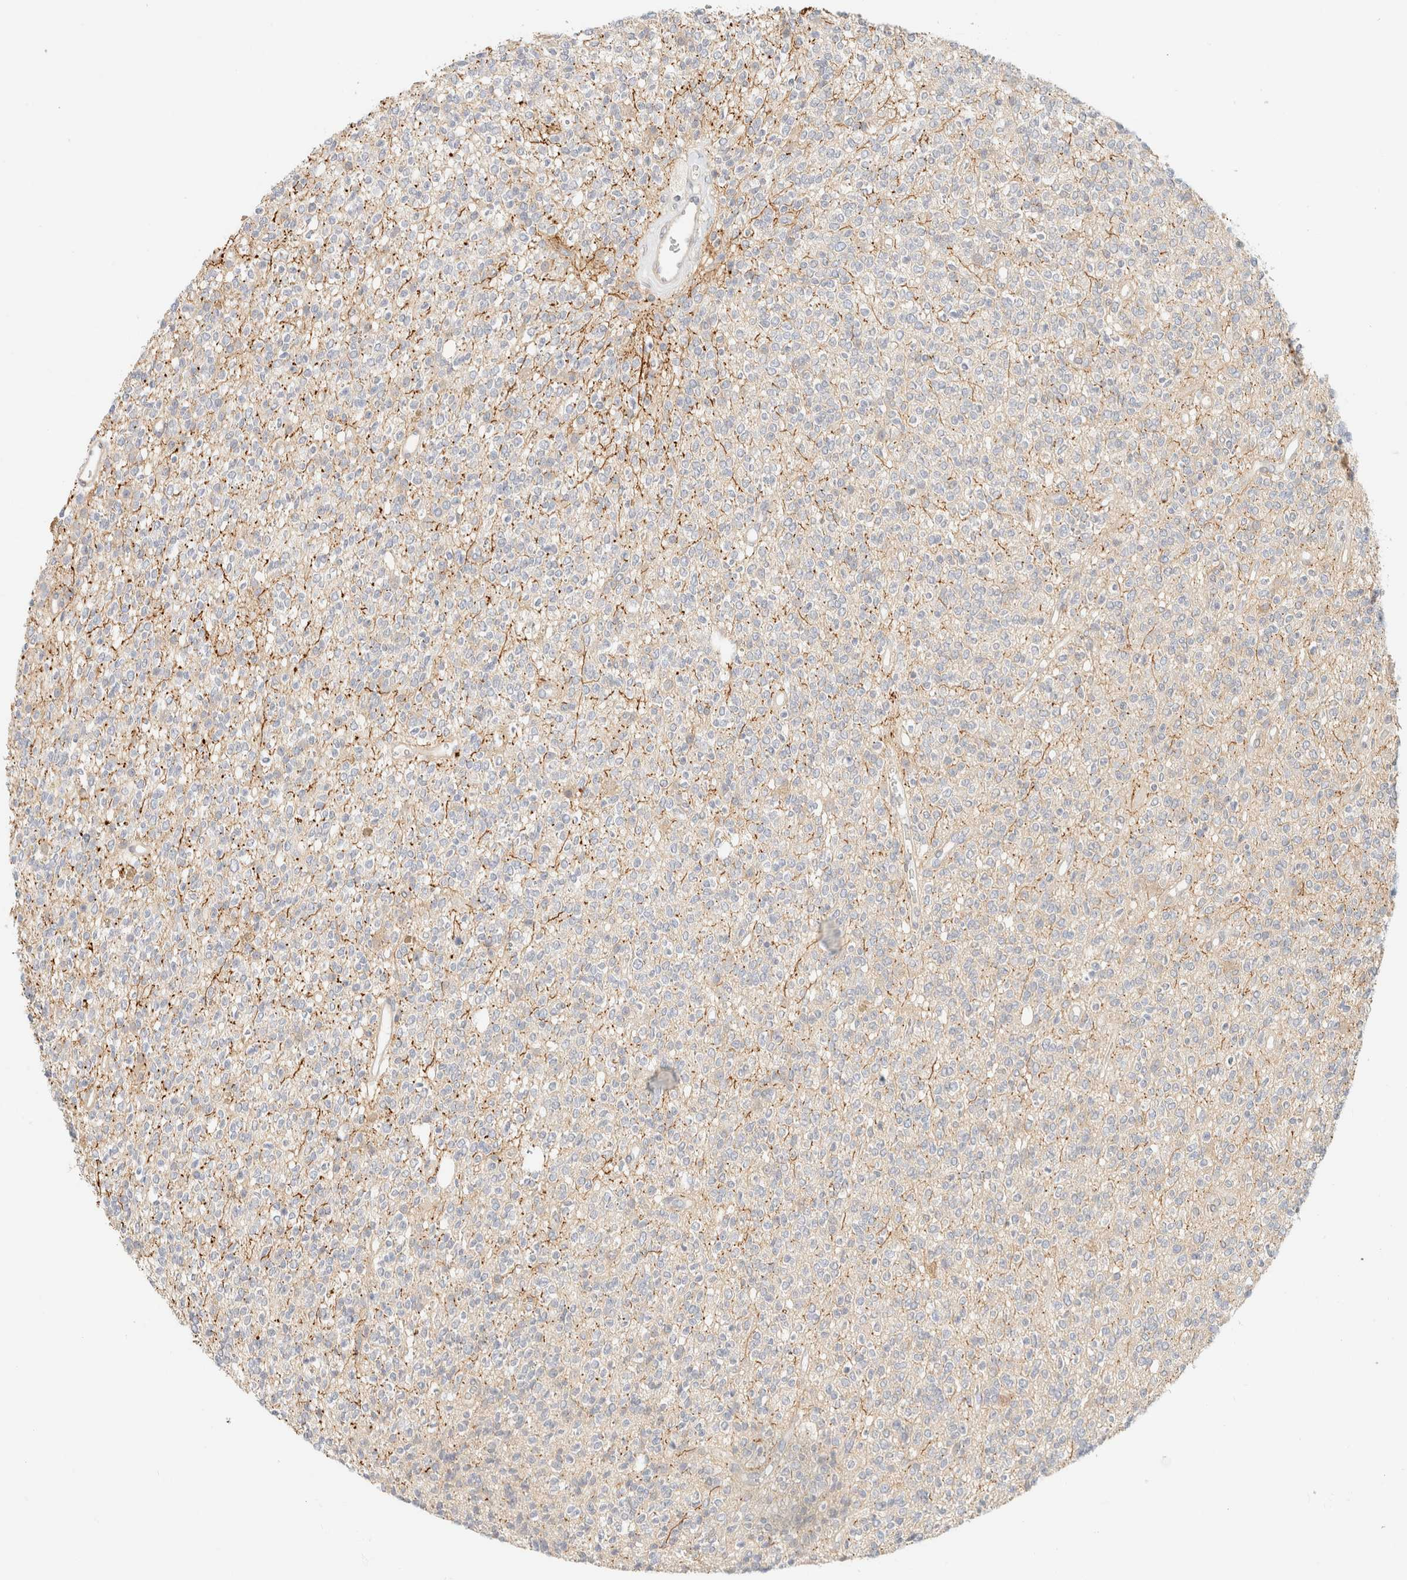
{"staining": {"intensity": "negative", "quantity": "none", "location": "none"}, "tissue": "glioma", "cell_type": "Tumor cells", "image_type": "cancer", "snomed": [{"axis": "morphology", "description": "Glioma, malignant, High grade"}, {"axis": "topography", "description": "Brain"}], "caption": "Malignant glioma (high-grade) was stained to show a protein in brown. There is no significant positivity in tumor cells. The staining is performed using DAB (3,3'-diaminobenzidine) brown chromogen with nuclei counter-stained in using hematoxylin.", "gene": "GPI", "patient": {"sex": "male", "age": 34}}